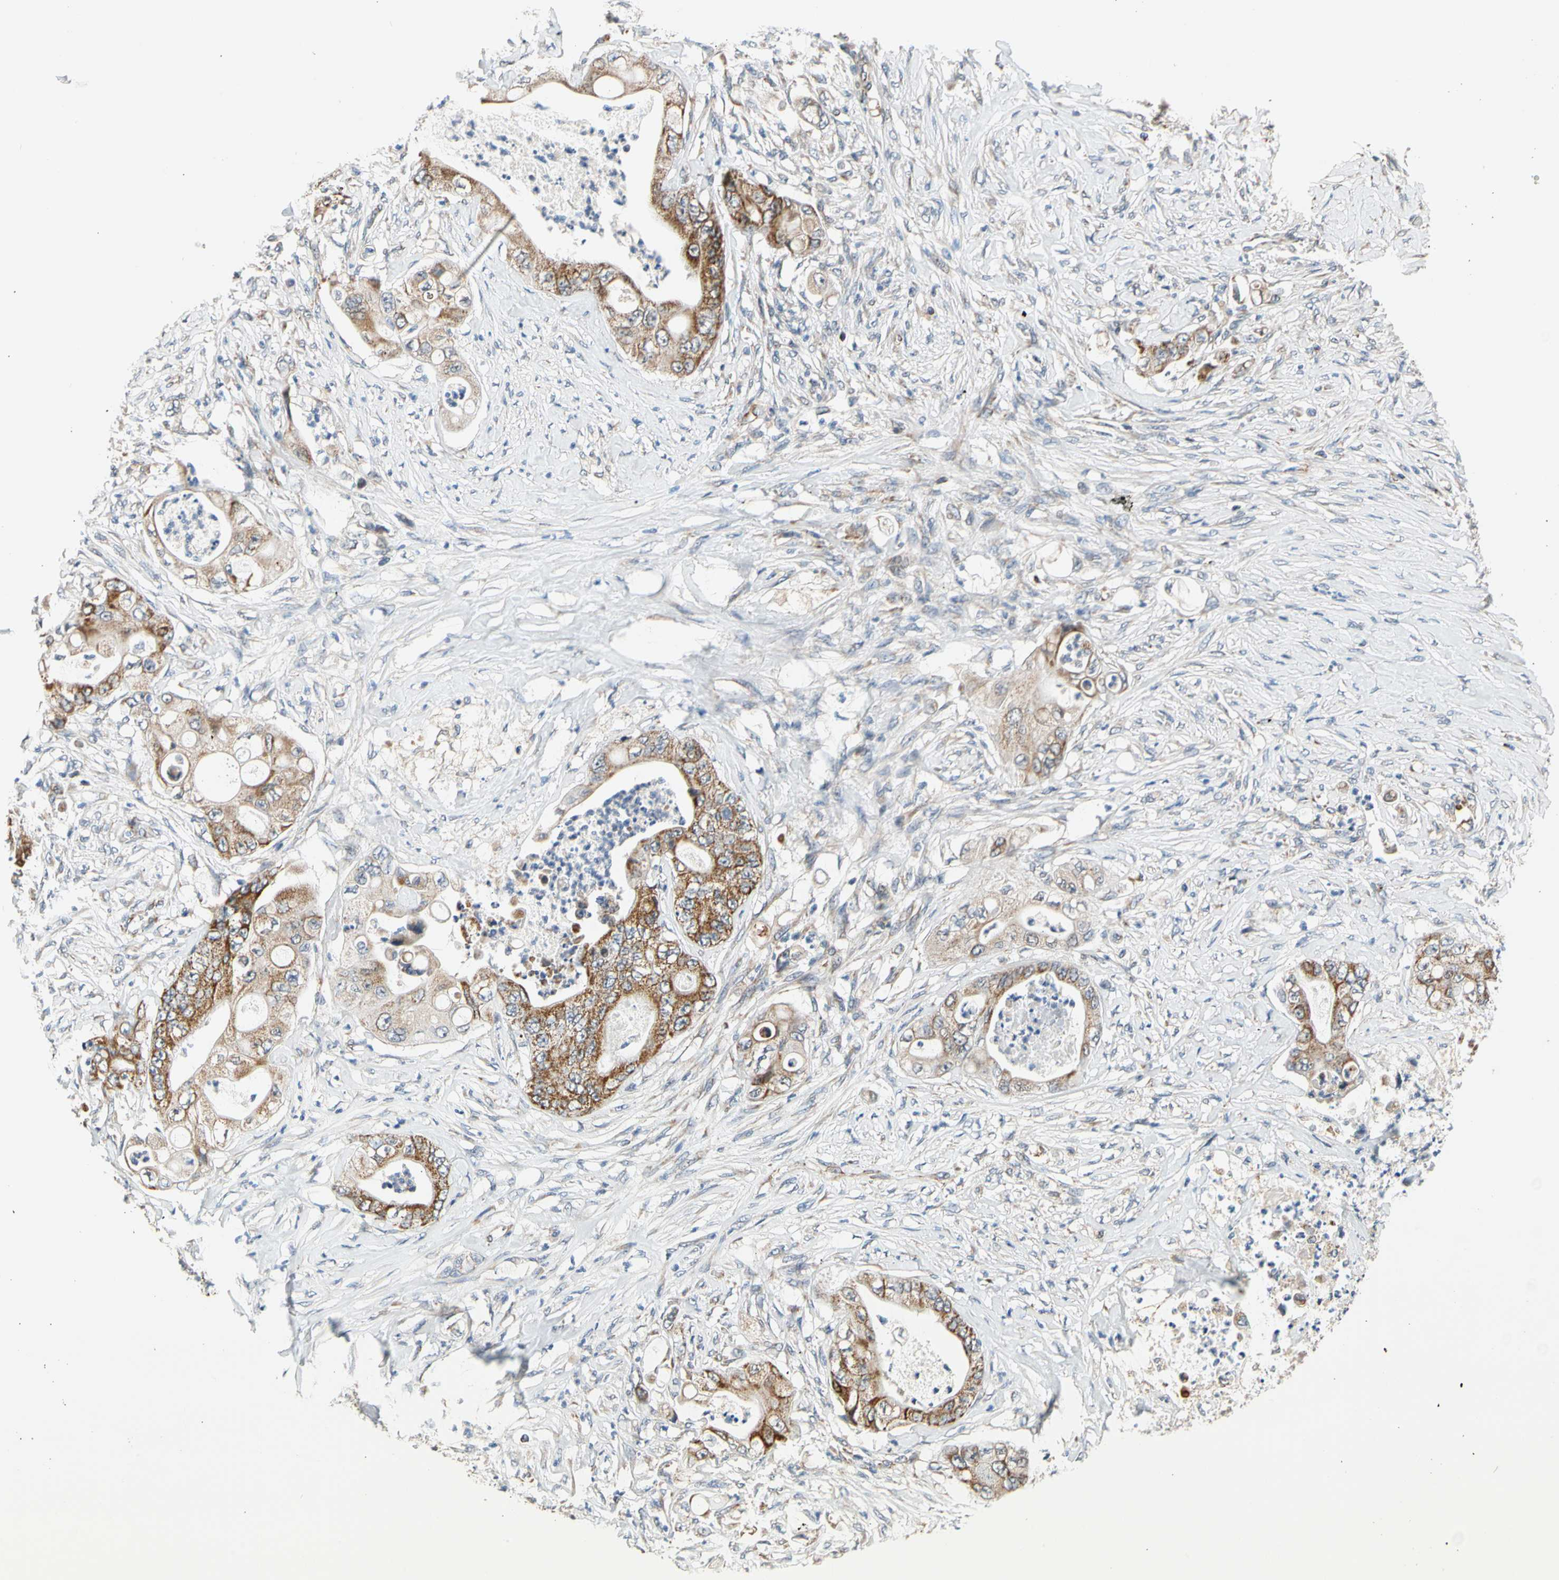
{"staining": {"intensity": "moderate", "quantity": ">75%", "location": "cytoplasmic/membranous"}, "tissue": "stomach cancer", "cell_type": "Tumor cells", "image_type": "cancer", "snomed": [{"axis": "morphology", "description": "Adenocarcinoma, NOS"}, {"axis": "topography", "description": "Stomach"}], "caption": "IHC photomicrograph of neoplastic tissue: human stomach adenocarcinoma stained using IHC demonstrates medium levels of moderate protein expression localized specifically in the cytoplasmic/membranous of tumor cells, appearing as a cytoplasmic/membranous brown color.", "gene": "KHDC4", "patient": {"sex": "female", "age": 73}}